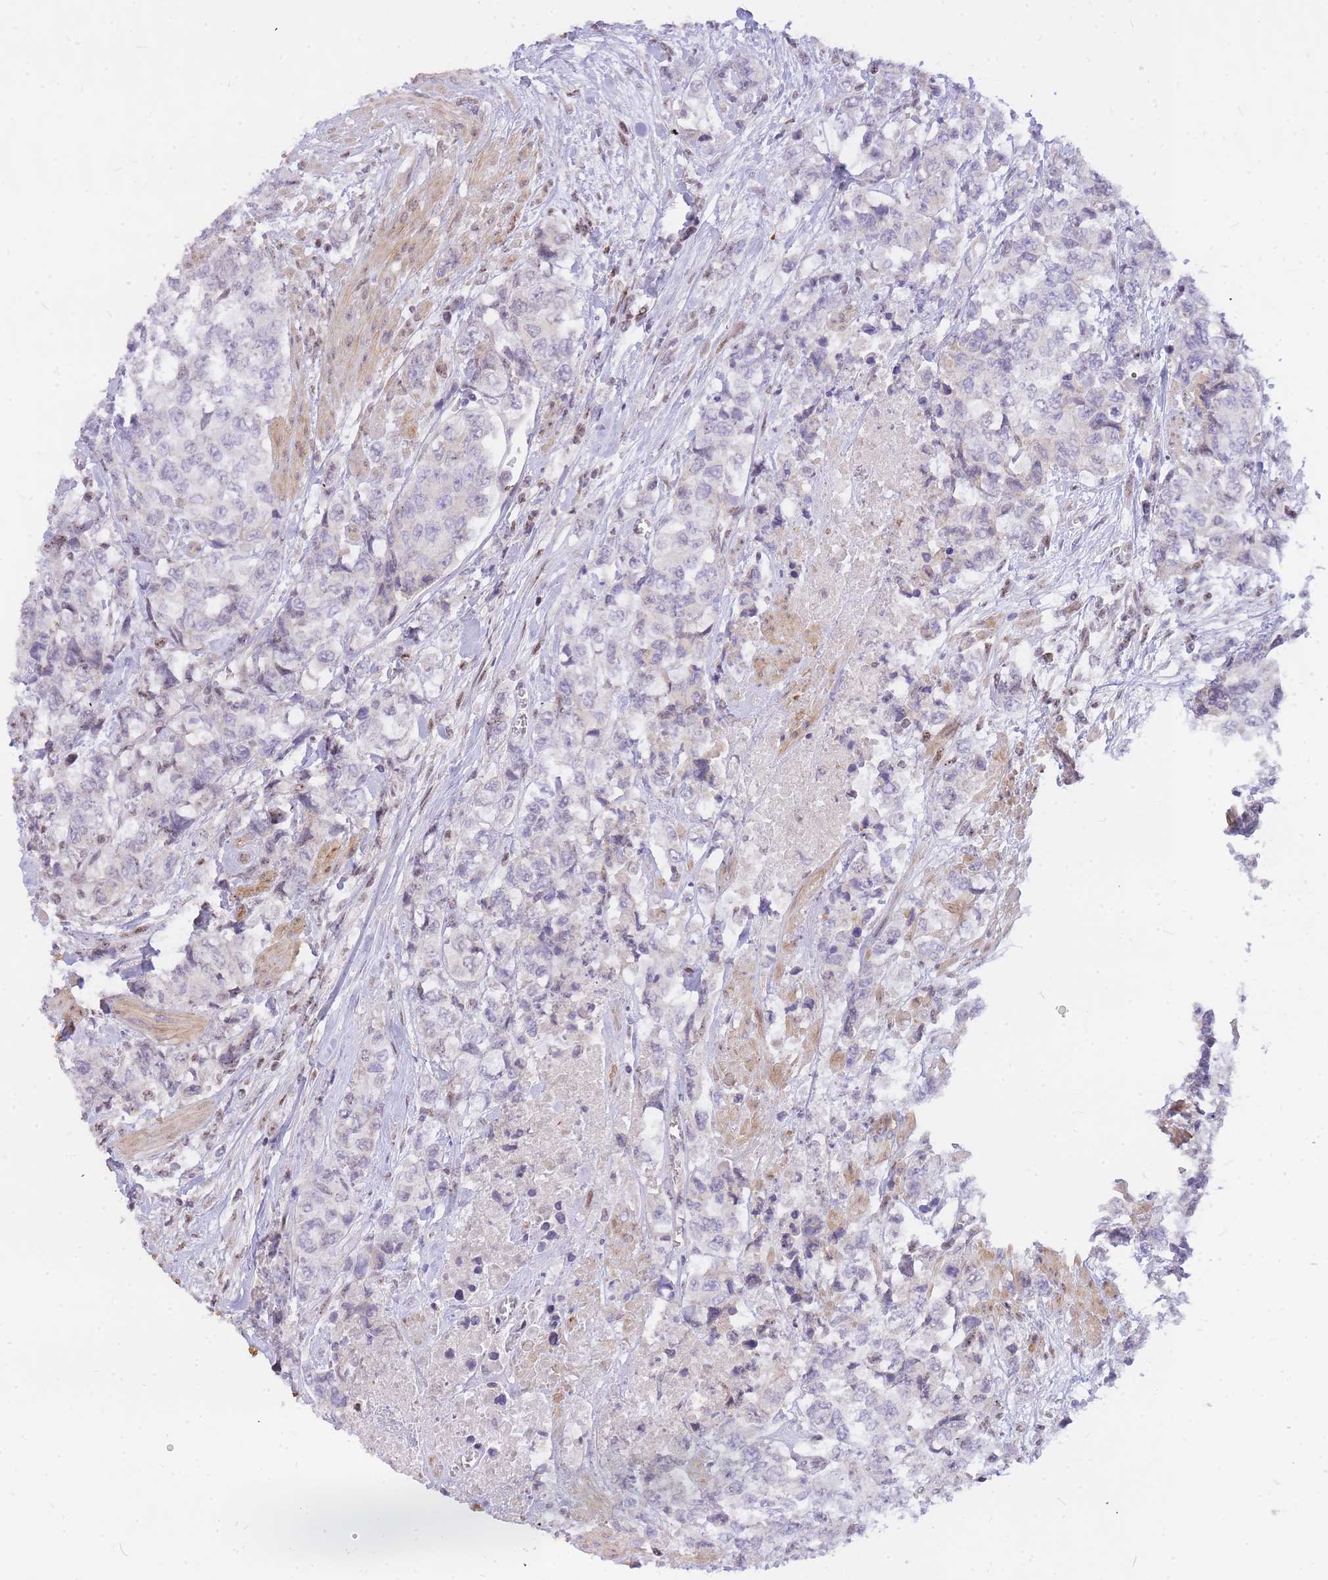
{"staining": {"intensity": "negative", "quantity": "none", "location": "none"}, "tissue": "urothelial cancer", "cell_type": "Tumor cells", "image_type": "cancer", "snomed": [{"axis": "morphology", "description": "Urothelial carcinoma, High grade"}, {"axis": "topography", "description": "Urinary bladder"}], "caption": "Urothelial cancer was stained to show a protein in brown. There is no significant expression in tumor cells.", "gene": "TLE2", "patient": {"sex": "female", "age": 78}}